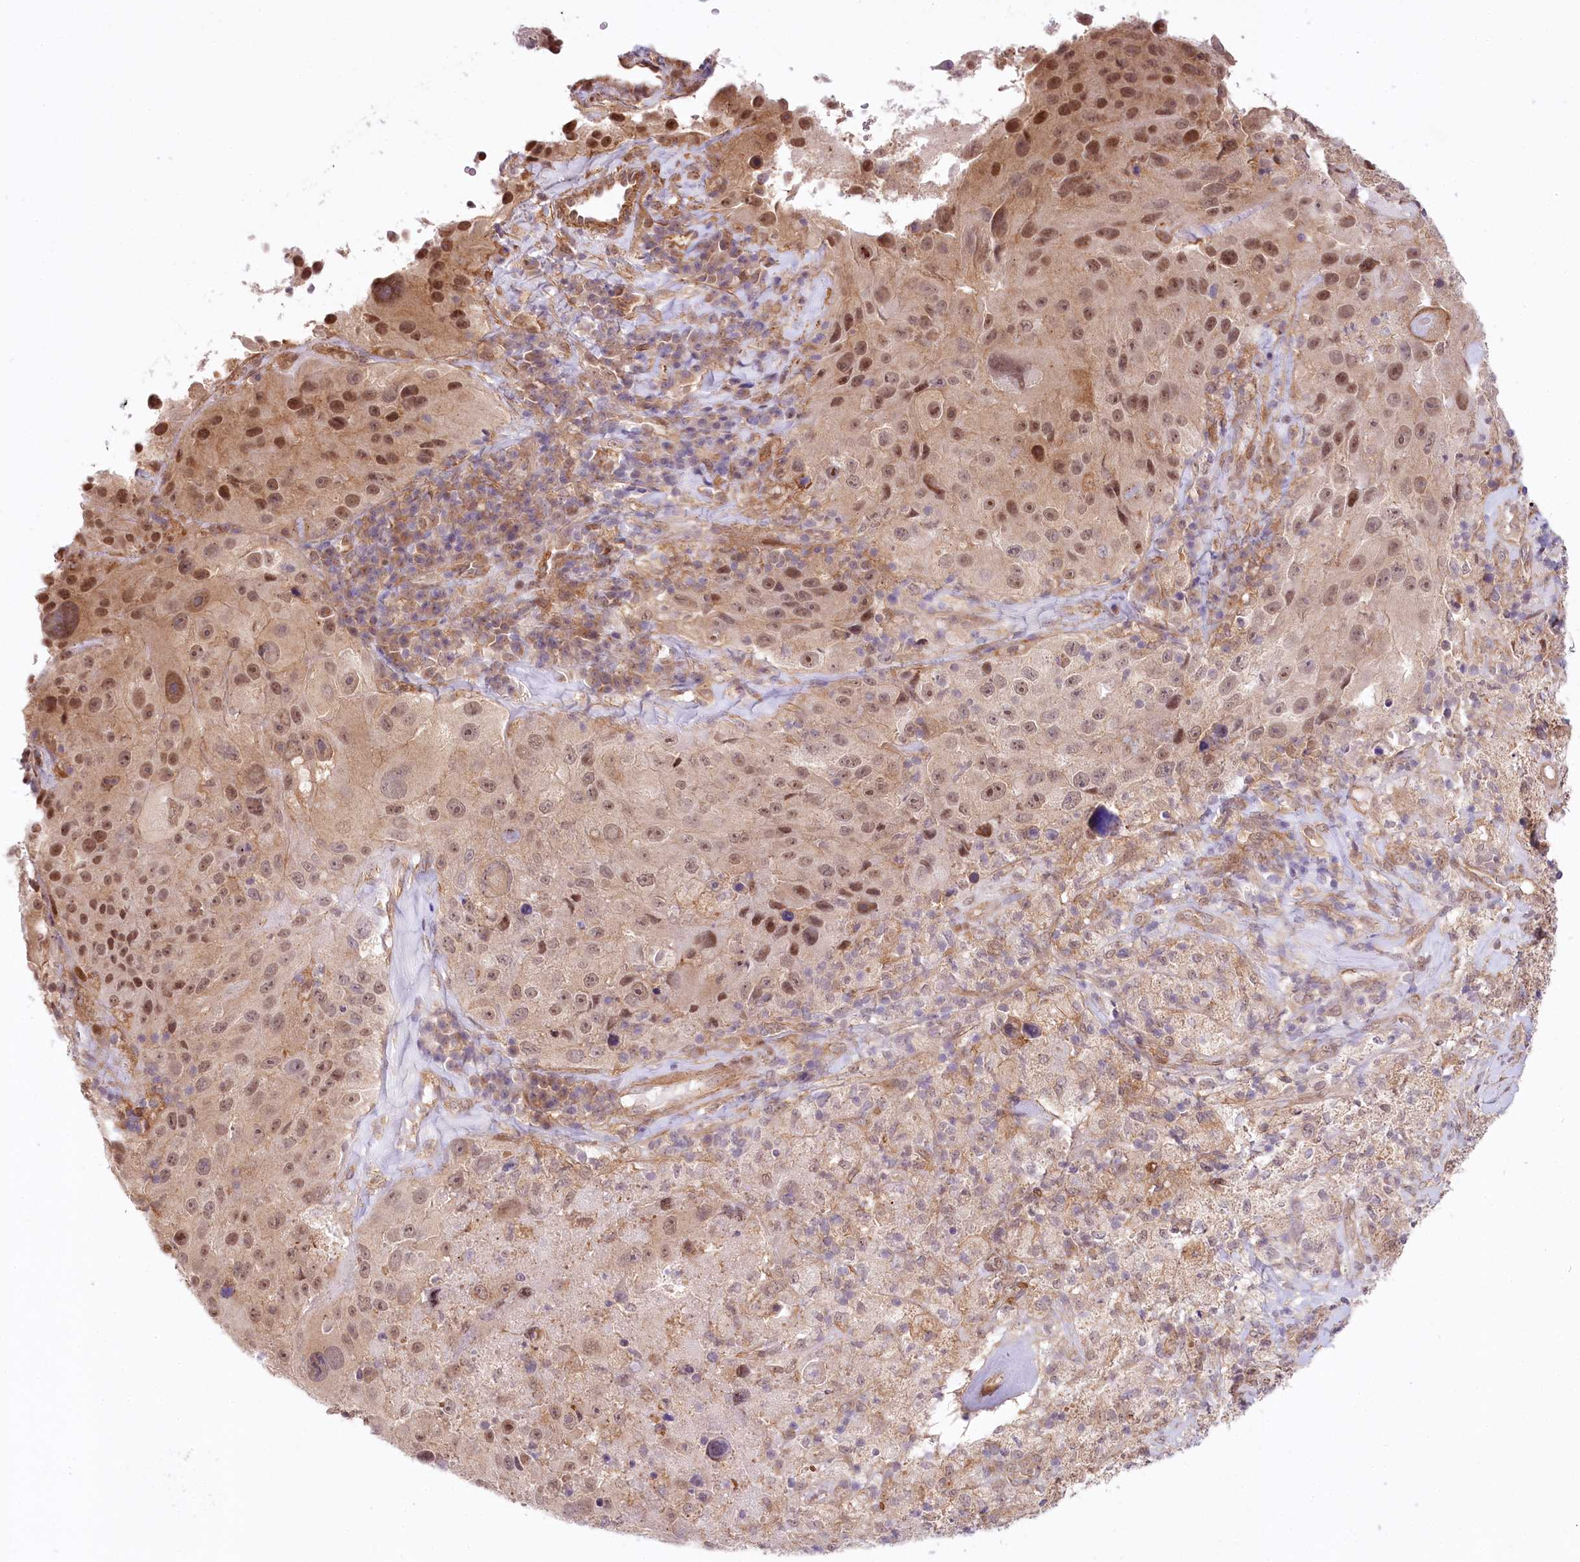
{"staining": {"intensity": "moderate", "quantity": ">75%", "location": "nuclear"}, "tissue": "melanoma", "cell_type": "Tumor cells", "image_type": "cancer", "snomed": [{"axis": "morphology", "description": "Malignant melanoma, Metastatic site"}, {"axis": "topography", "description": "Lymph node"}], "caption": "An immunohistochemistry (IHC) photomicrograph of neoplastic tissue is shown. Protein staining in brown labels moderate nuclear positivity in melanoma within tumor cells.", "gene": "TUBGCP2", "patient": {"sex": "male", "age": 62}}